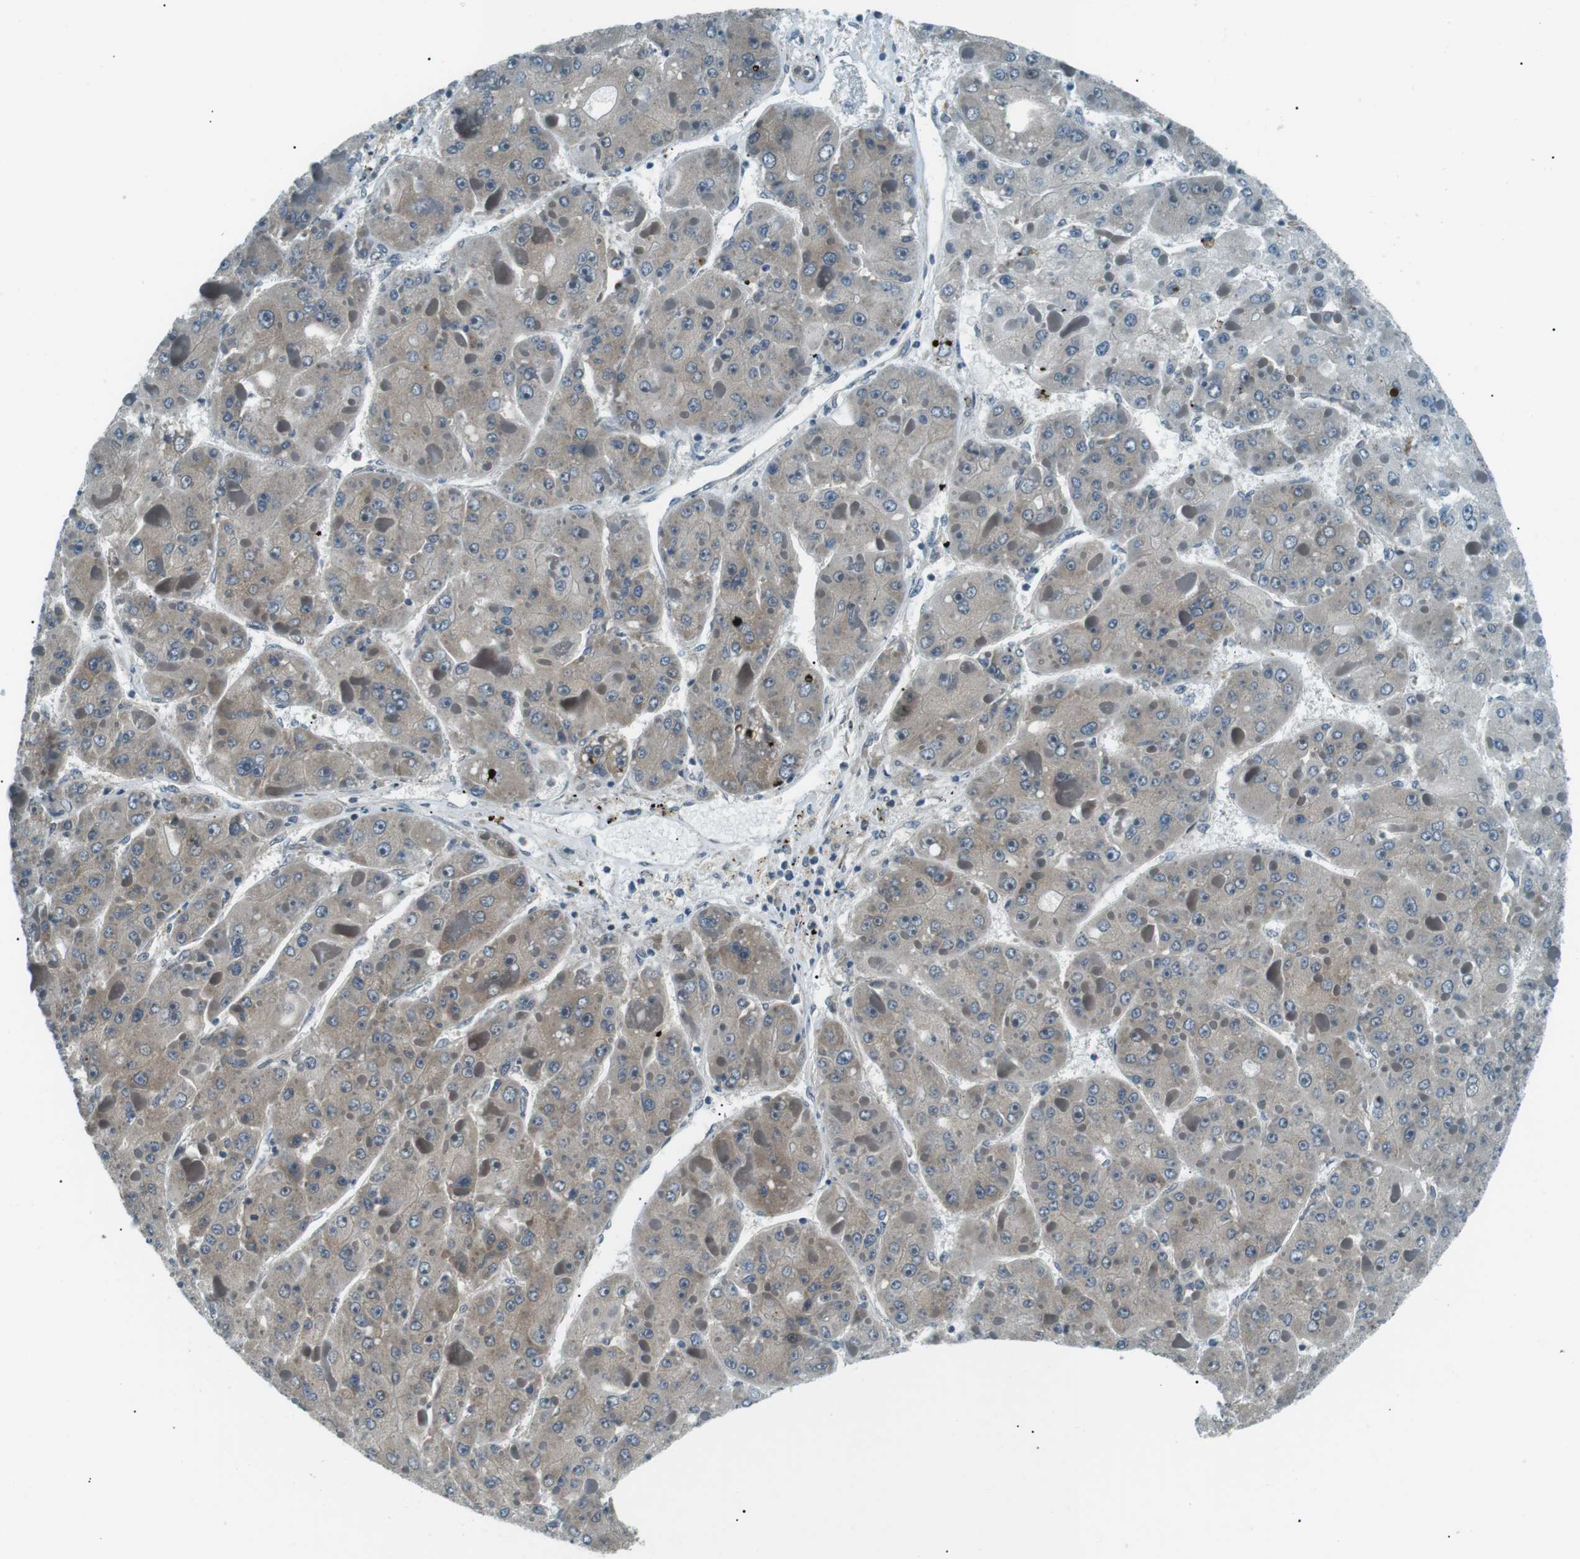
{"staining": {"intensity": "weak", "quantity": ">75%", "location": "cytoplasmic/membranous"}, "tissue": "liver cancer", "cell_type": "Tumor cells", "image_type": "cancer", "snomed": [{"axis": "morphology", "description": "Carcinoma, Hepatocellular, NOS"}, {"axis": "topography", "description": "Liver"}], "caption": "IHC of human liver hepatocellular carcinoma exhibits low levels of weak cytoplasmic/membranous staining in about >75% of tumor cells.", "gene": "TMEM74", "patient": {"sex": "female", "age": 73}}